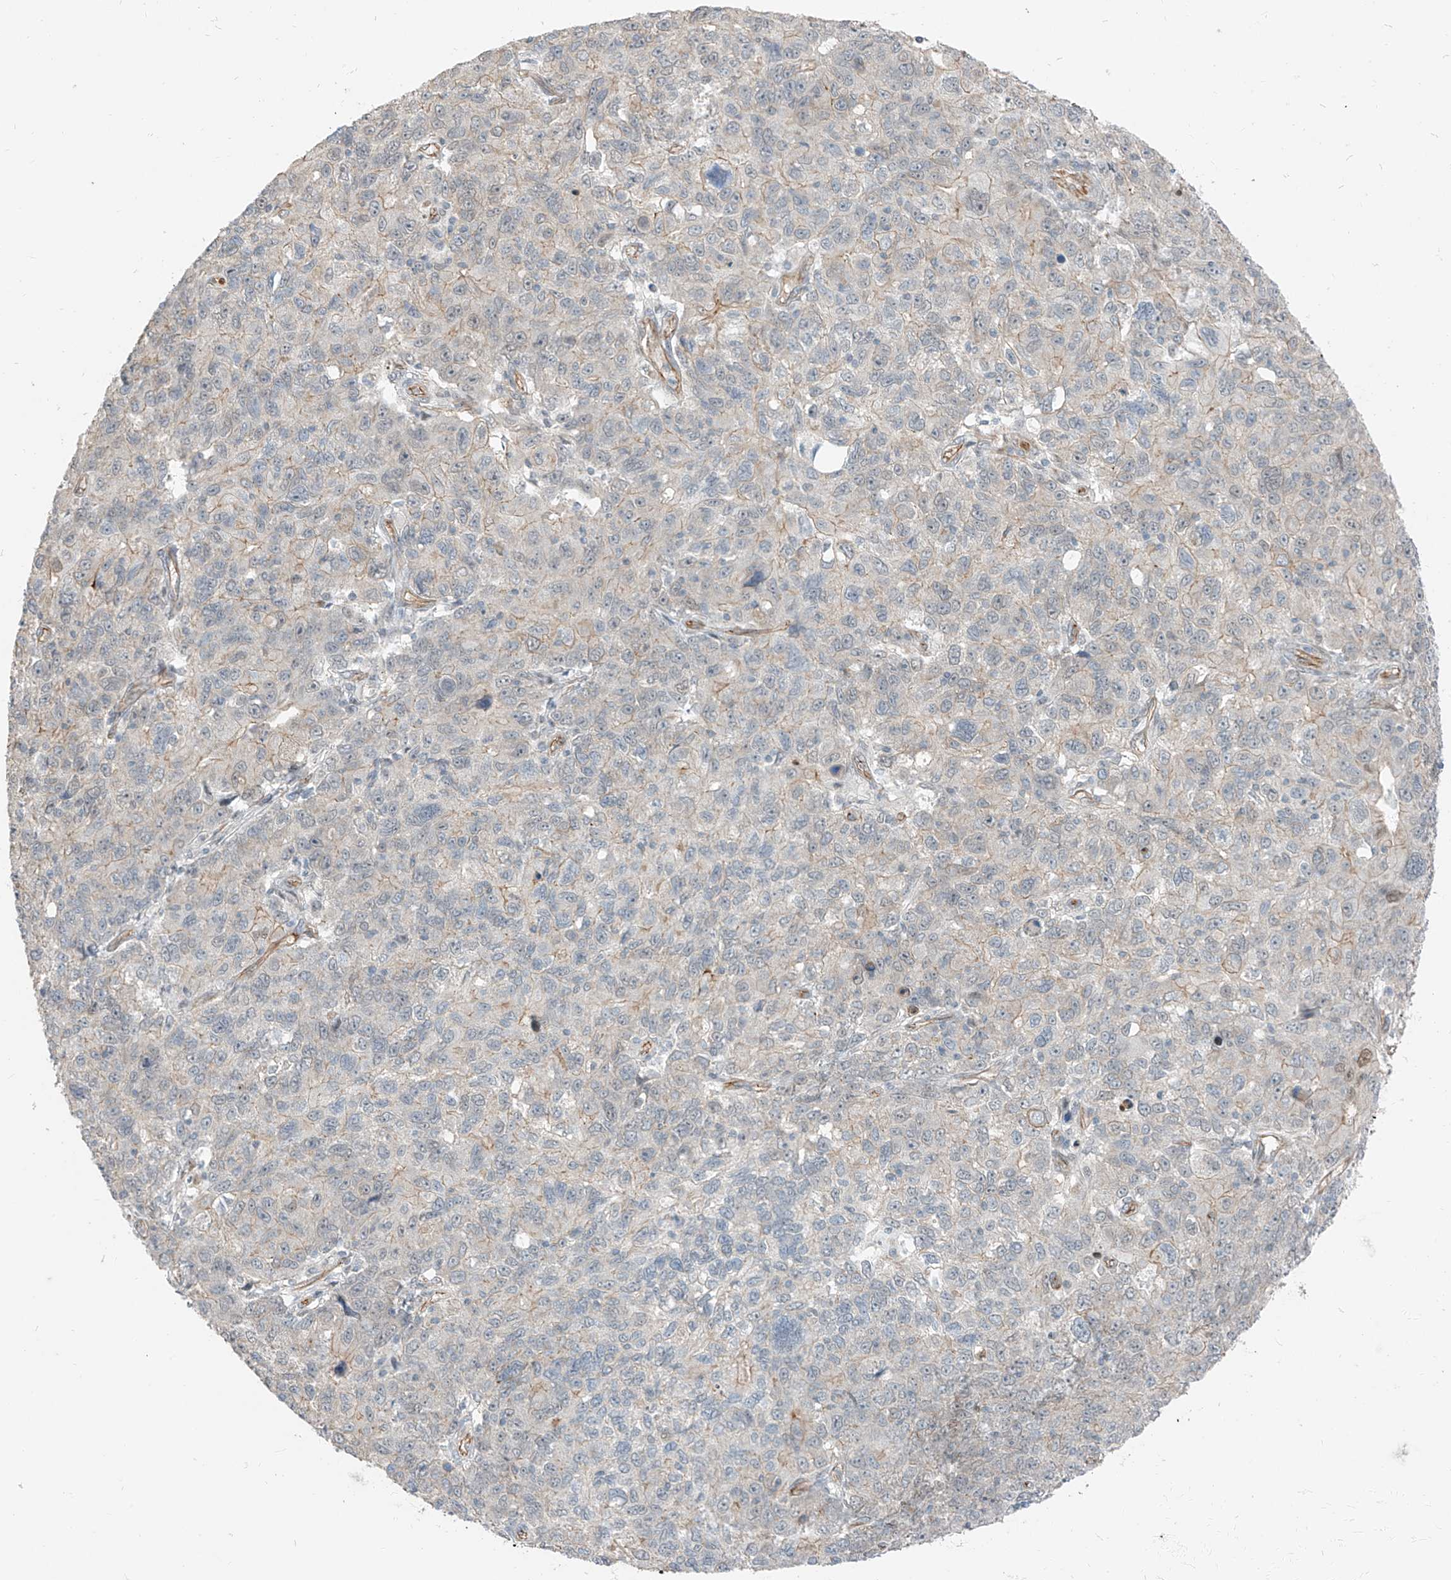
{"staining": {"intensity": "negative", "quantity": "none", "location": "none"}, "tissue": "ovarian cancer", "cell_type": "Tumor cells", "image_type": "cancer", "snomed": [{"axis": "morphology", "description": "Carcinoma, endometroid"}, {"axis": "topography", "description": "Ovary"}], "caption": "The micrograph reveals no significant positivity in tumor cells of ovarian endometroid carcinoma.", "gene": "EPHX4", "patient": {"sex": "female", "age": 42}}